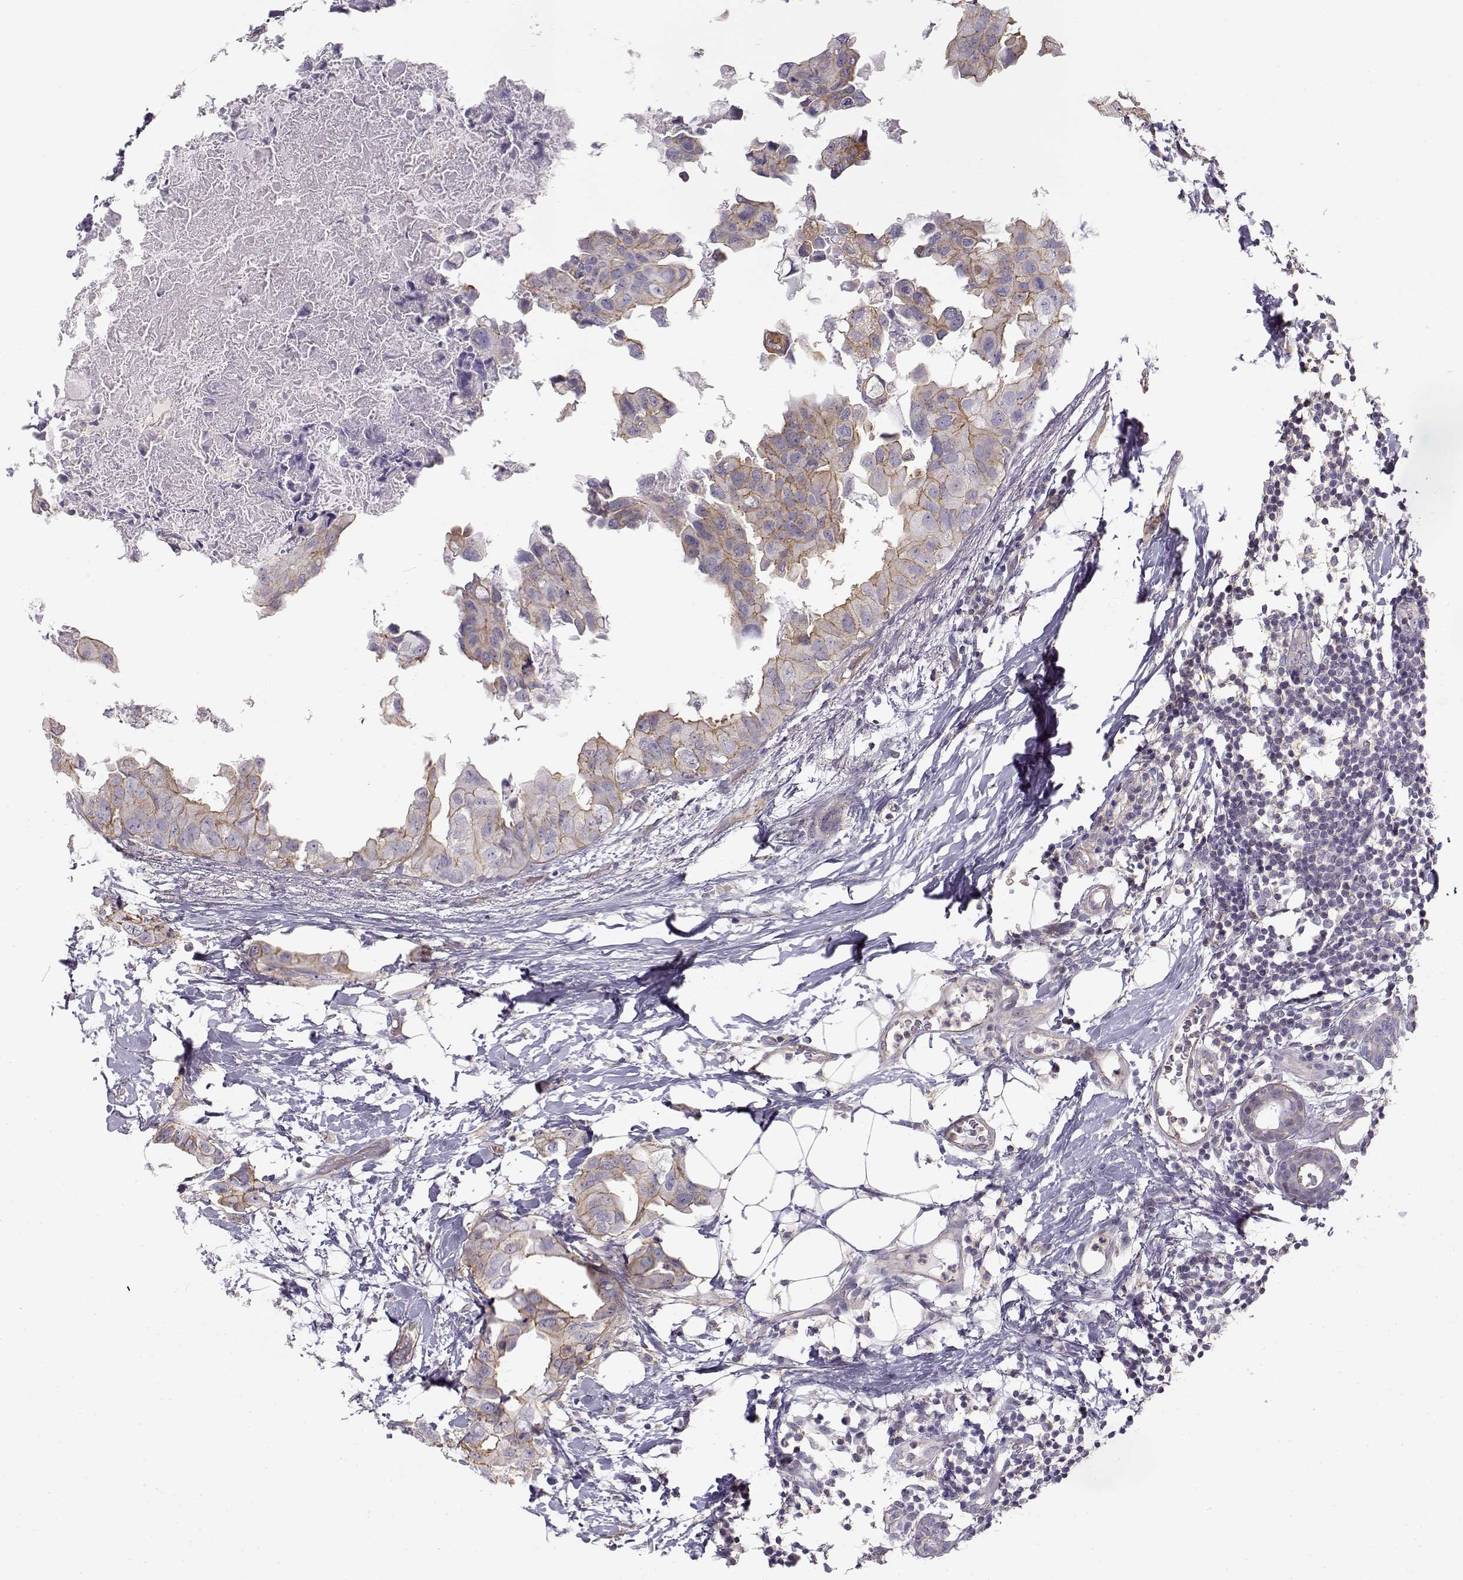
{"staining": {"intensity": "moderate", "quantity": "25%-75%", "location": "cytoplasmic/membranous"}, "tissue": "breast cancer", "cell_type": "Tumor cells", "image_type": "cancer", "snomed": [{"axis": "morphology", "description": "Normal tissue, NOS"}, {"axis": "morphology", "description": "Duct carcinoma"}, {"axis": "topography", "description": "Breast"}], "caption": "Protein staining of breast invasive ductal carcinoma tissue displays moderate cytoplasmic/membranous positivity in approximately 25%-75% of tumor cells.", "gene": "DAPL1", "patient": {"sex": "female", "age": 40}}